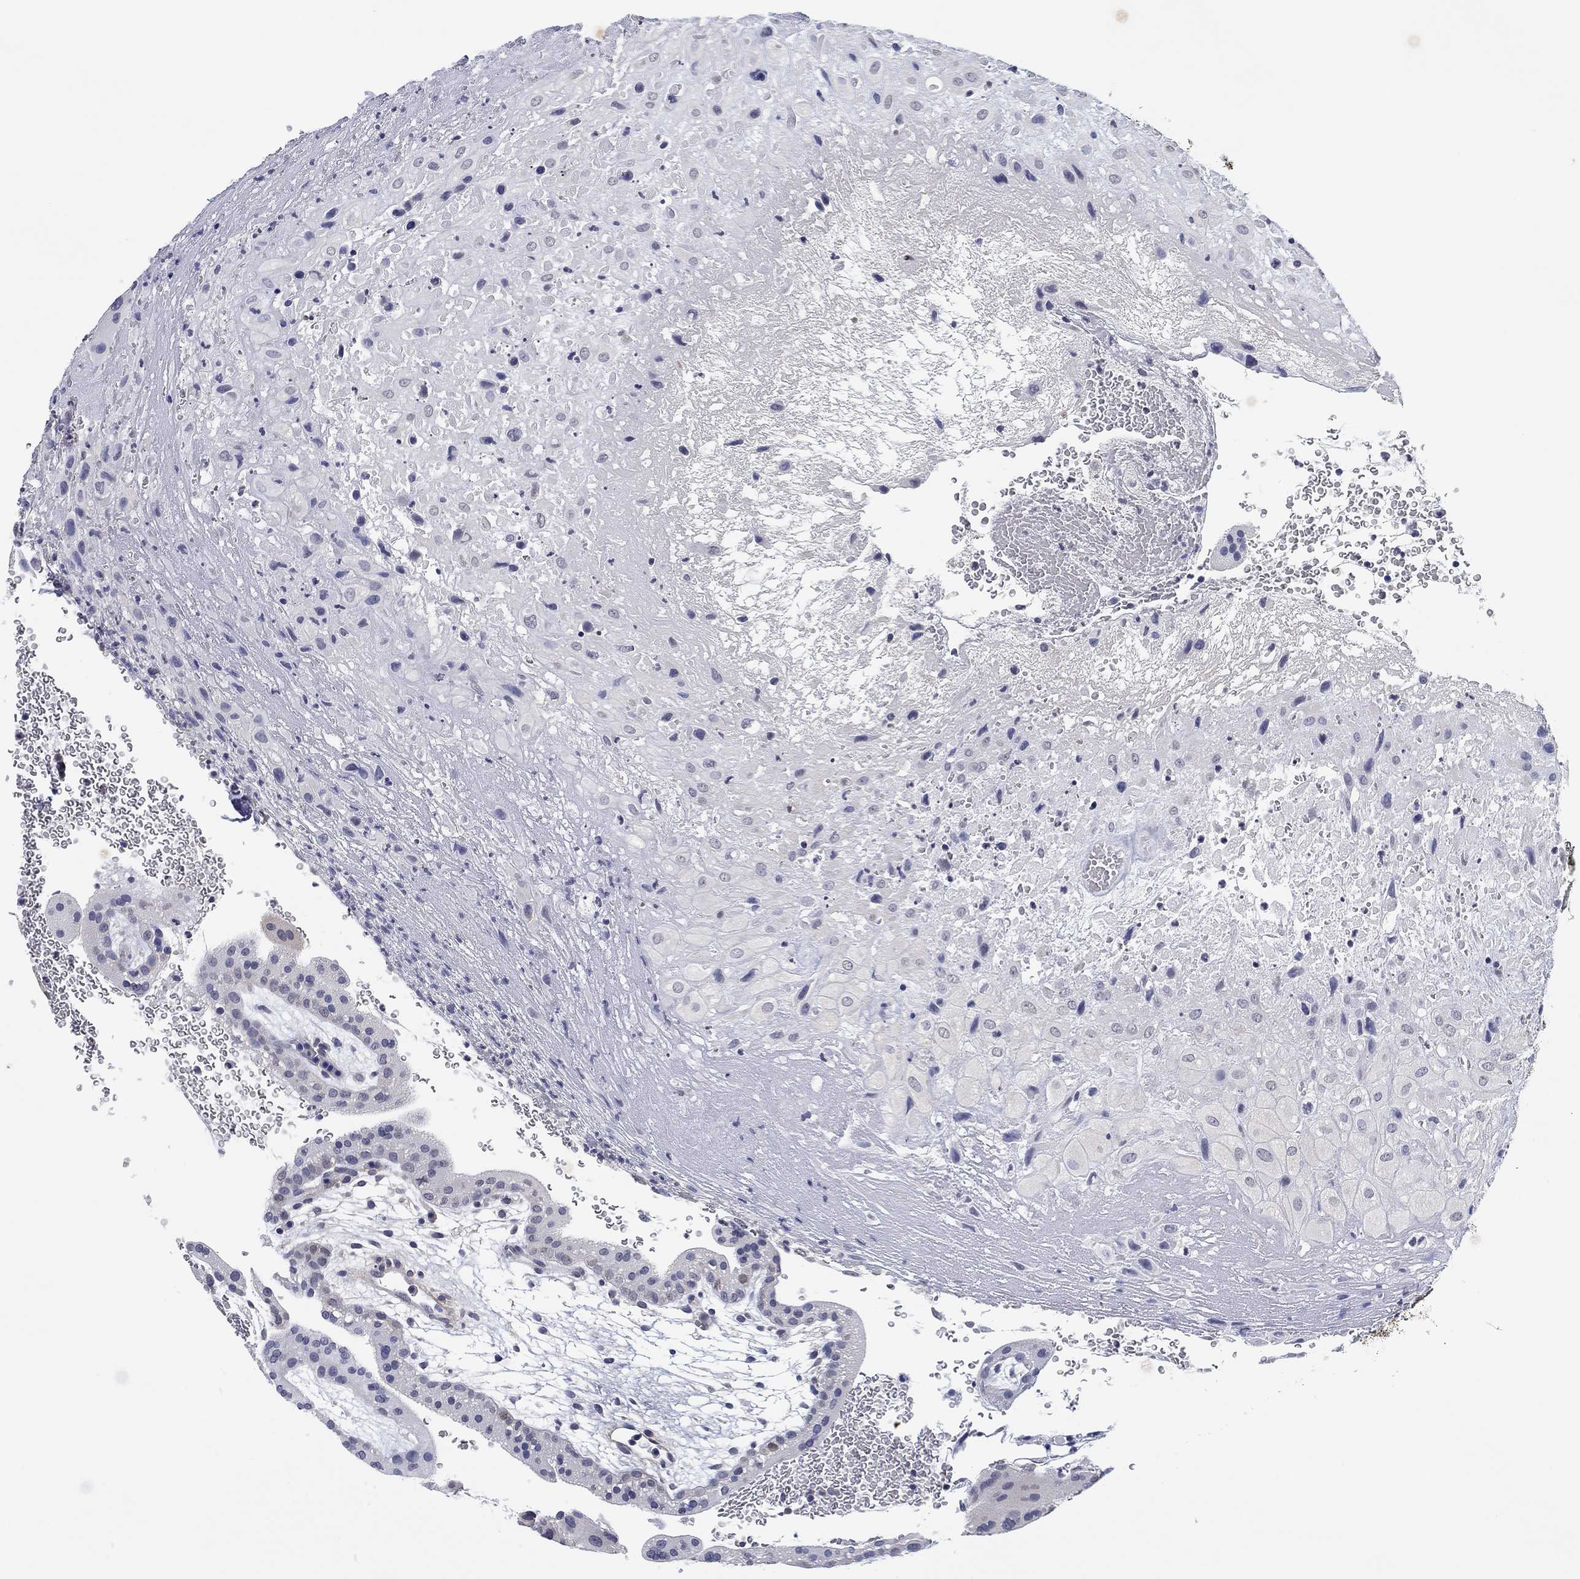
{"staining": {"intensity": "negative", "quantity": "none", "location": "none"}, "tissue": "placenta", "cell_type": "Decidual cells", "image_type": "normal", "snomed": [{"axis": "morphology", "description": "Normal tissue, NOS"}, {"axis": "topography", "description": "Placenta"}], "caption": "A photomicrograph of placenta stained for a protein exhibits no brown staining in decidual cells. The staining is performed using DAB (3,3'-diaminobenzidine) brown chromogen with nuclei counter-stained in using hematoxylin.", "gene": "OTUB2", "patient": {"sex": "female", "age": 19}}